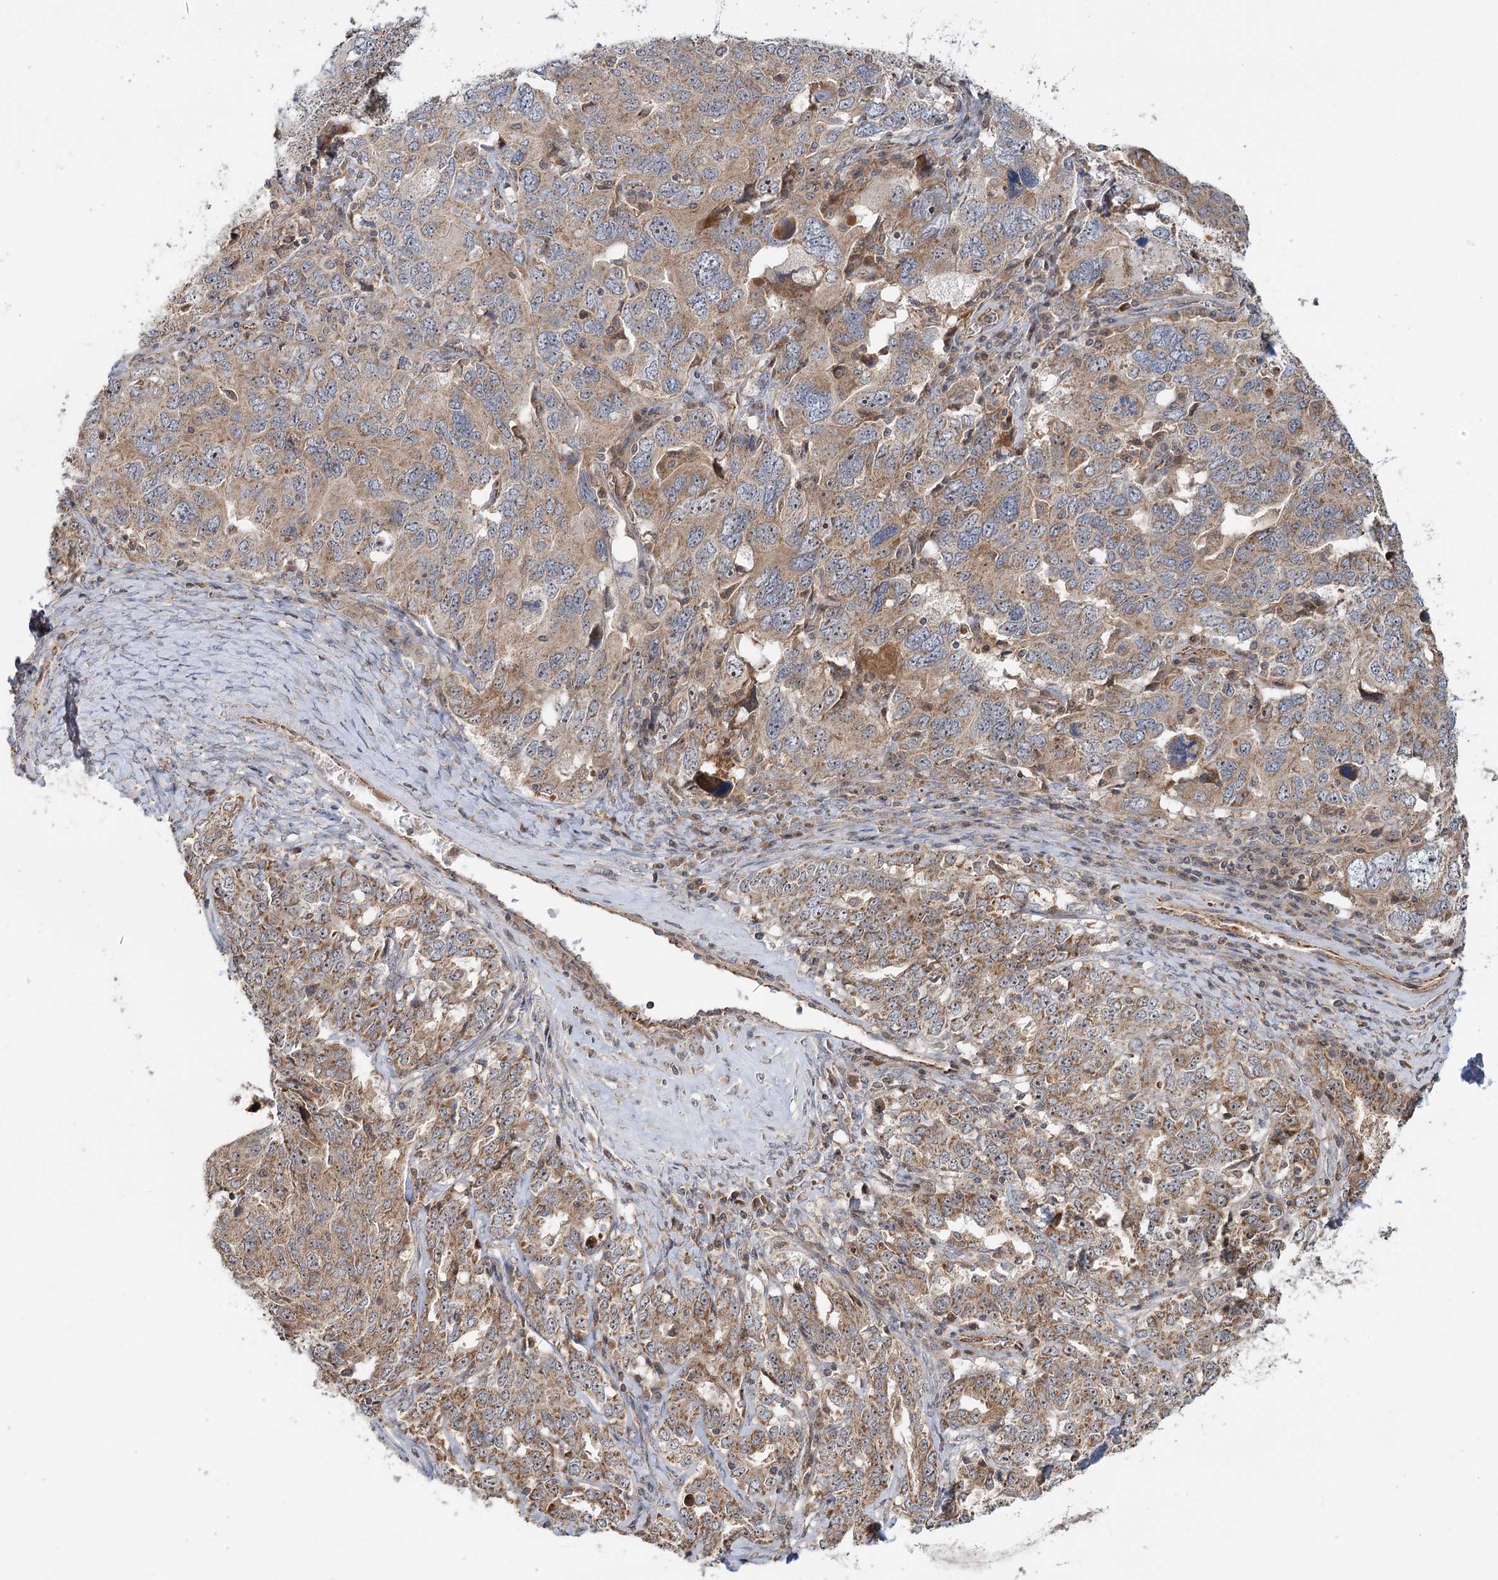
{"staining": {"intensity": "moderate", "quantity": "25%-75%", "location": "cytoplasmic/membranous,nuclear"}, "tissue": "ovarian cancer", "cell_type": "Tumor cells", "image_type": "cancer", "snomed": [{"axis": "morphology", "description": "Carcinoma, endometroid"}, {"axis": "topography", "description": "Ovary"}], "caption": "A histopathology image of human ovarian cancer stained for a protein exhibits moderate cytoplasmic/membranous and nuclear brown staining in tumor cells.", "gene": "RAPGEF6", "patient": {"sex": "female", "age": 62}}